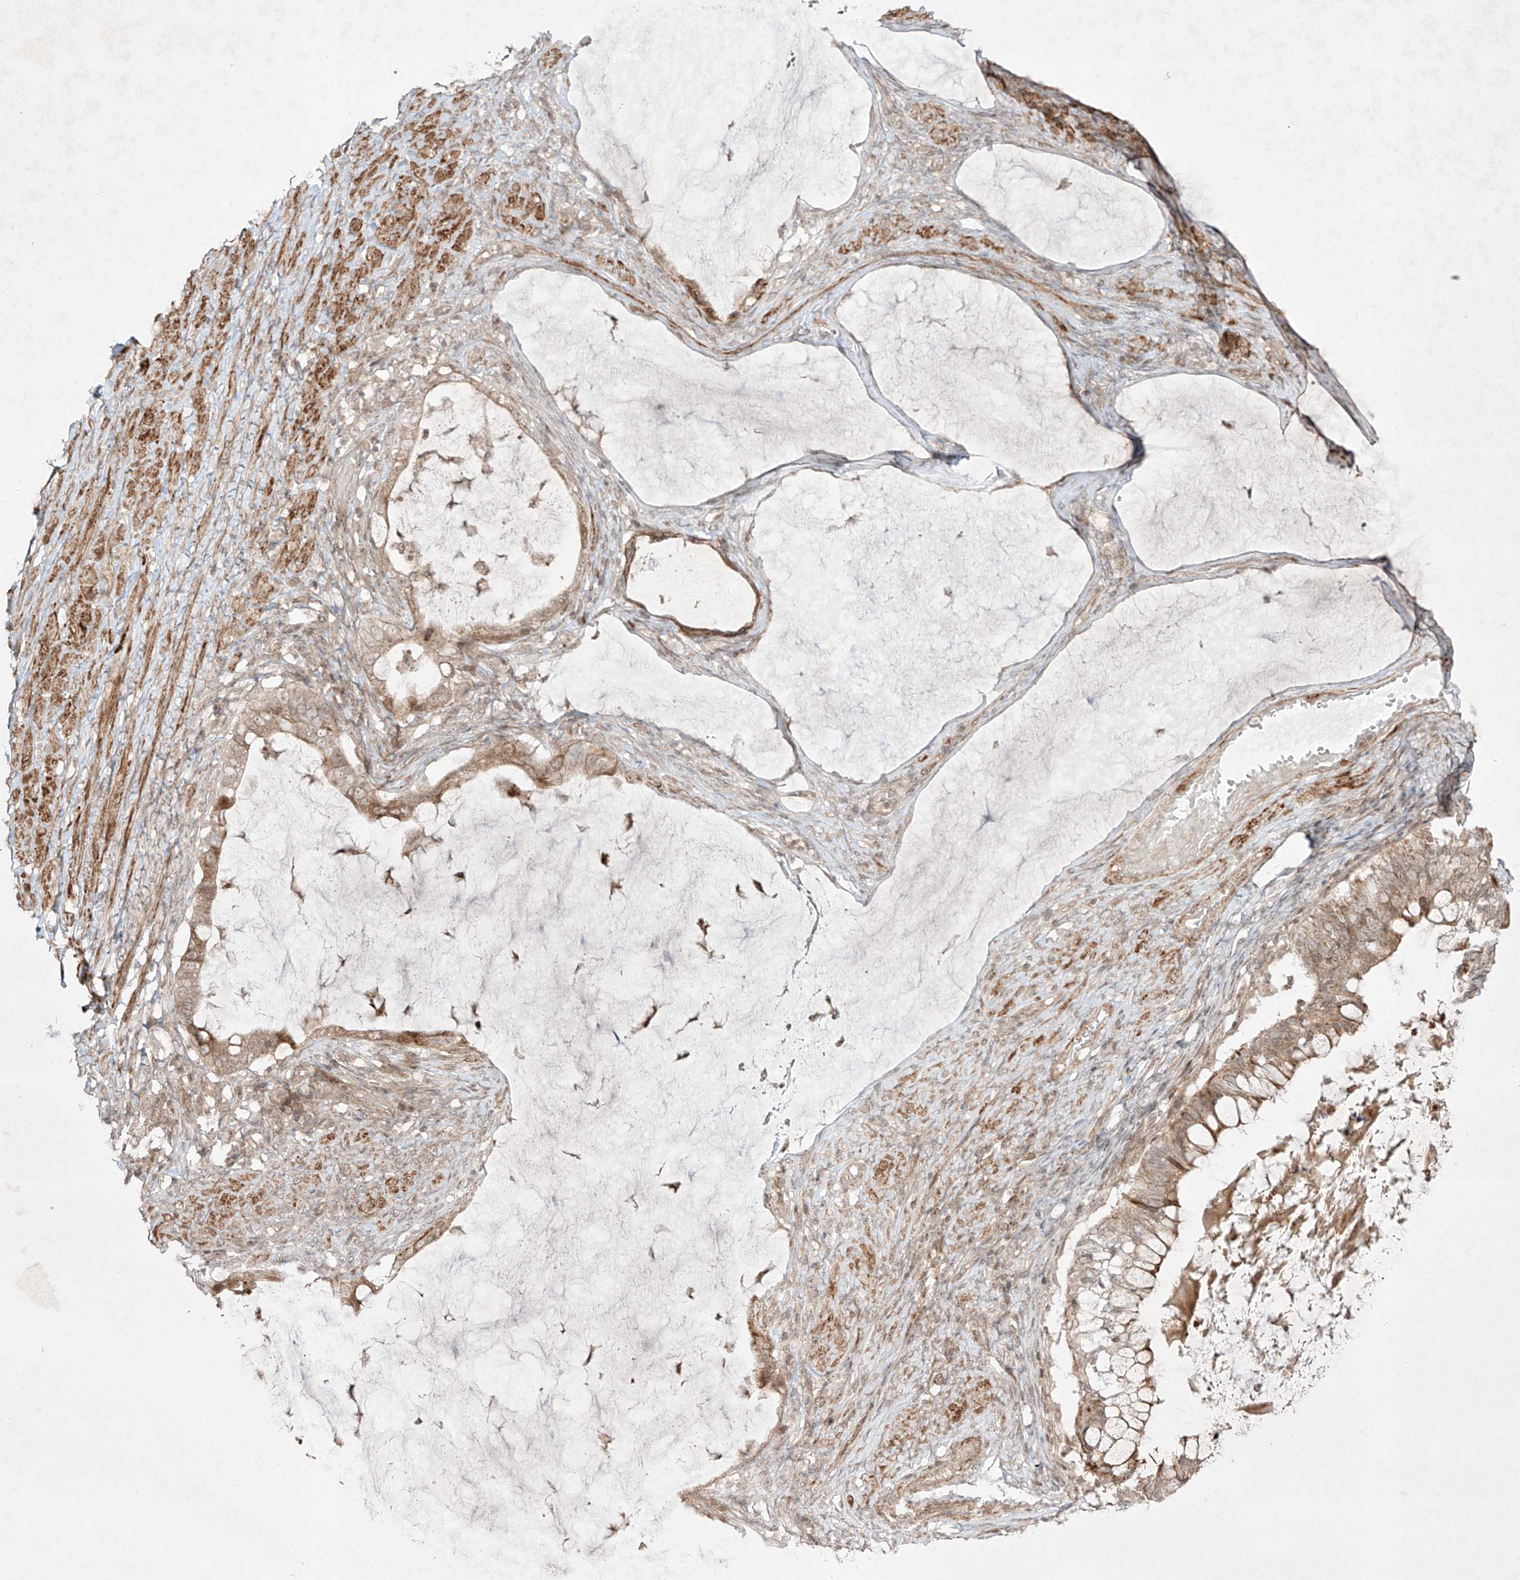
{"staining": {"intensity": "moderate", "quantity": ">75%", "location": "cytoplasmic/membranous"}, "tissue": "ovarian cancer", "cell_type": "Tumor cells", "image_type": "cancer", "snomed": [{"axis": "morphology", "description": "Cystadenocarcinoma, mucinous, NOS"}, {"axis": "topography", "description": "Ovary"}], "caption": "Ovarian cancer stained with a protein marker demonstrates moderate staining in tumor cells.", "gene": "KDM1B", "patient": {"sex": "female", "age": 61}}